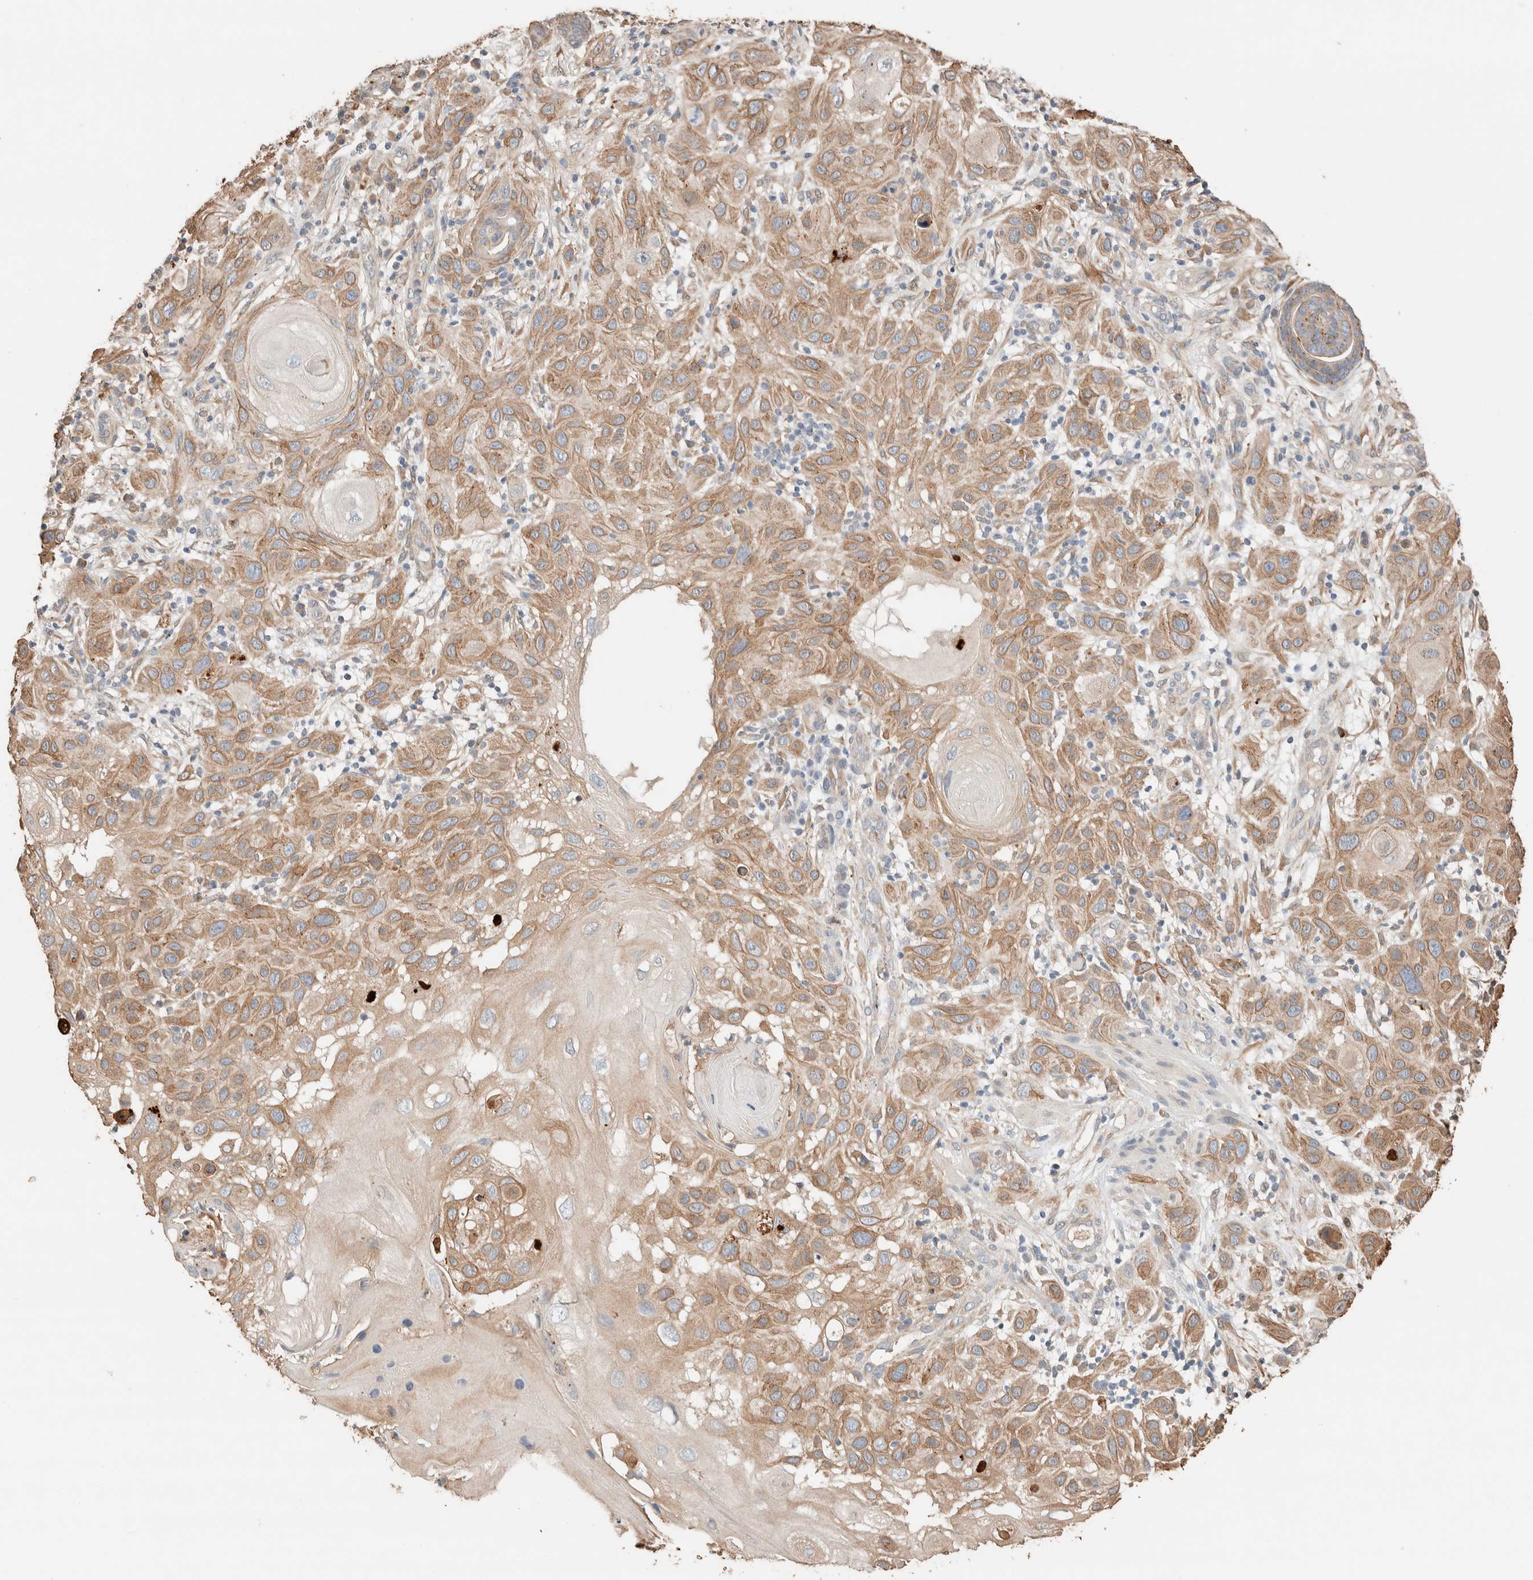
{"staining": {"intensity": "moderate", "quantity": ">75%", "location": "cytoplasmic/membranous"}, "tissue": "skin cancer", "cell_type": "Tumor cells", "image_type": "cancer", "snomed": [{"axis": "morphology", "description": "Normal tissue, NOS"}, {"axis": "morphology", "description": "Squamous cell carcinoma, NOS"}, {"axis": "topography", "description": "Skin"}], "caption": "Immunohistochemistry (IHC) photomicrograph of neoplastic tissue: human skin squamous cell carcinoma stained using IHC exhibits medium levels of moderate protein expression localized specifically in the cytoplasmic/membranous of tumor cells, appearing as a cytoplasmic/membranous brown color.", "gene": "TUBD1", "patient": {"sex": "female", "age": 96}}